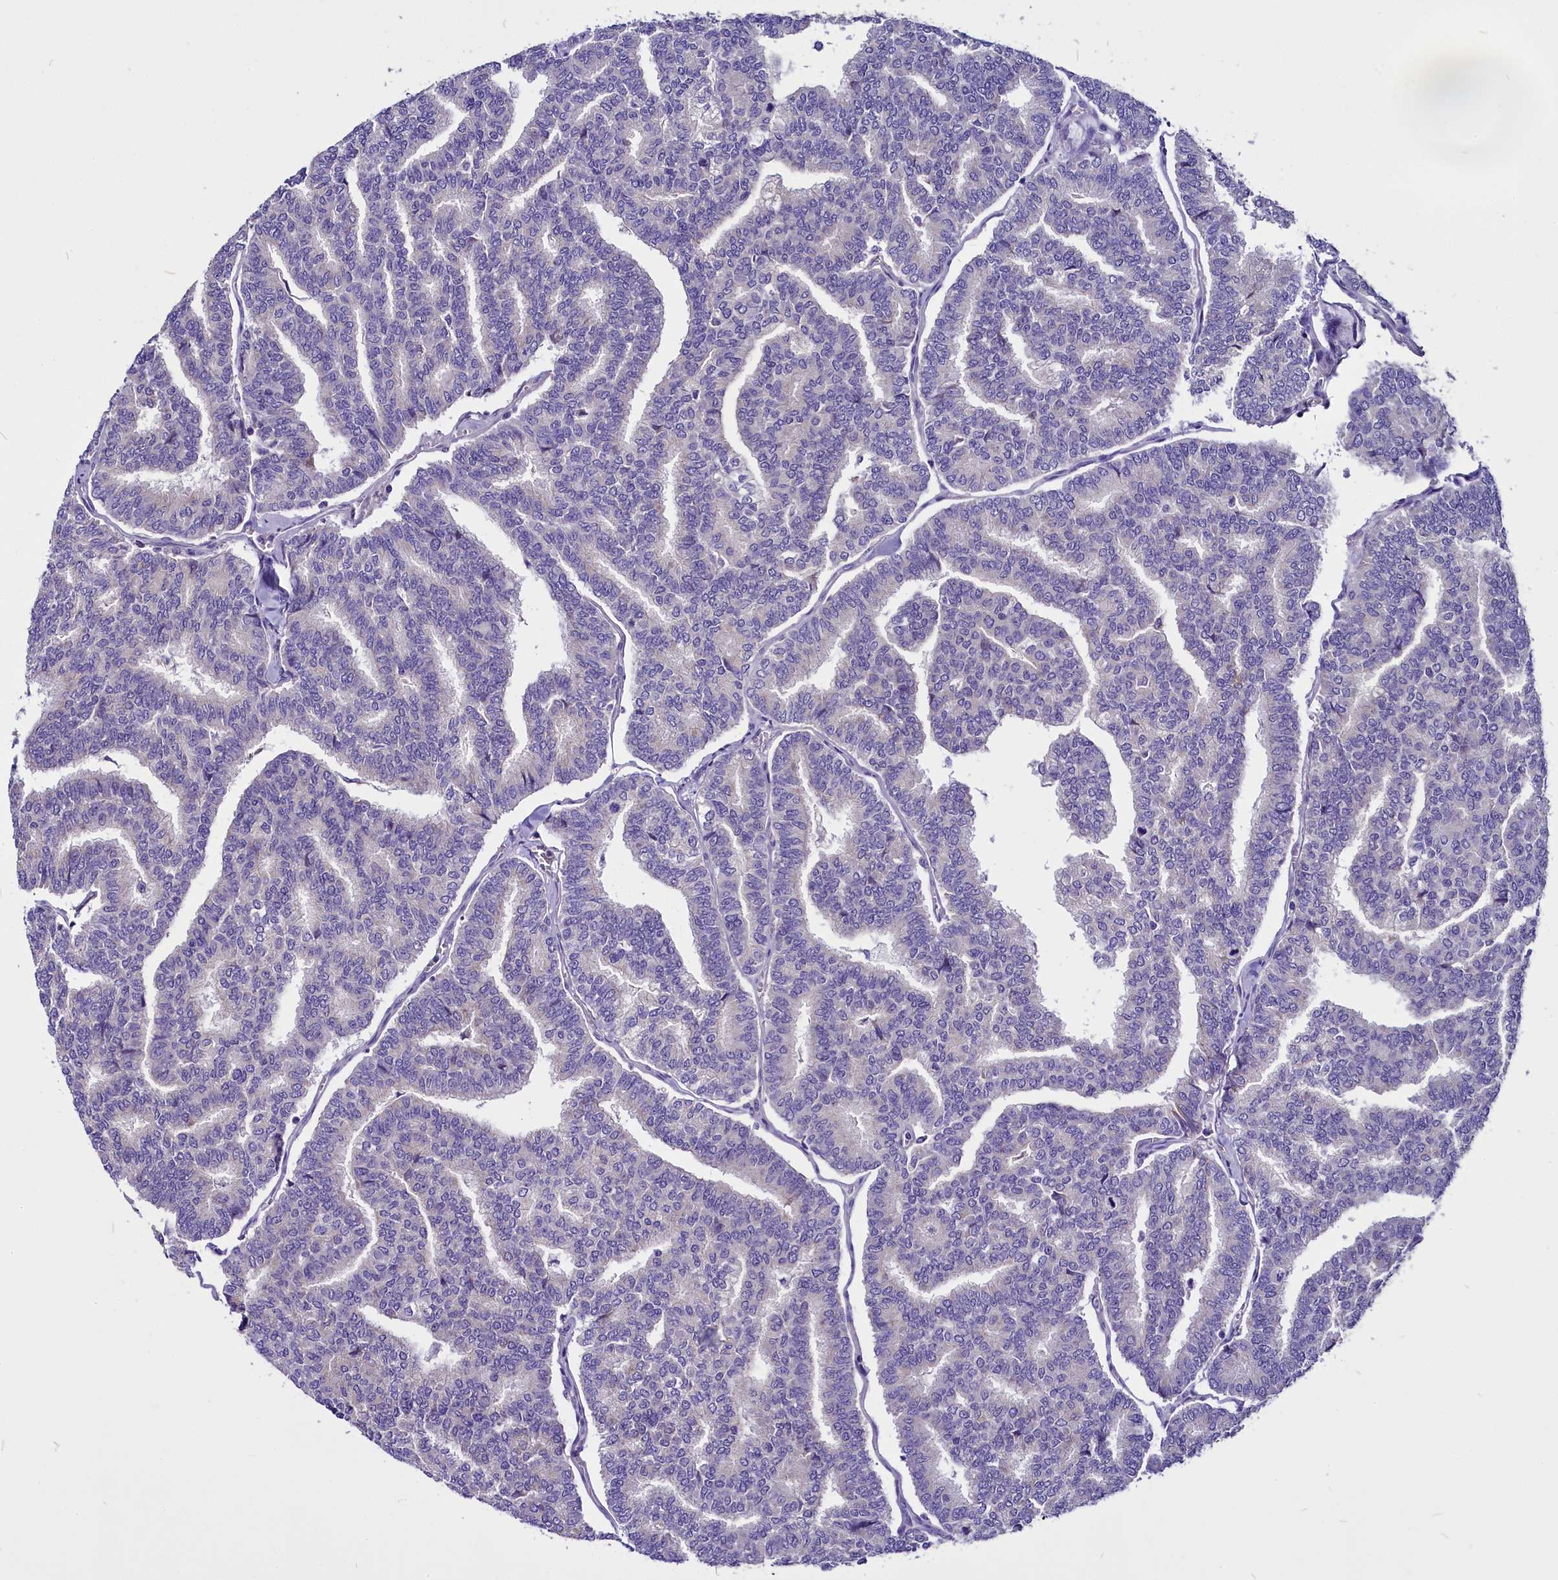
{"staining": {"intensity": "negative", "quantity": "none", "location": "none"}, "tissue": "thyroid cancer", "cell_type": "Tumor cells", "image_type": "cancer", "snomed": [{"axis": "morphology", "description": "Papillary adenocarcinoma, NOS"}, {"axis": "topography", "description": "Thyroid gland"}], "caption": "This is an immunohistochemistry photomicrograph of thyroid papillary adenocarcinoma. There is no expression in tumor cells.", "gene": "CEP170", "patient": {"sex": "female", "age": 35}}